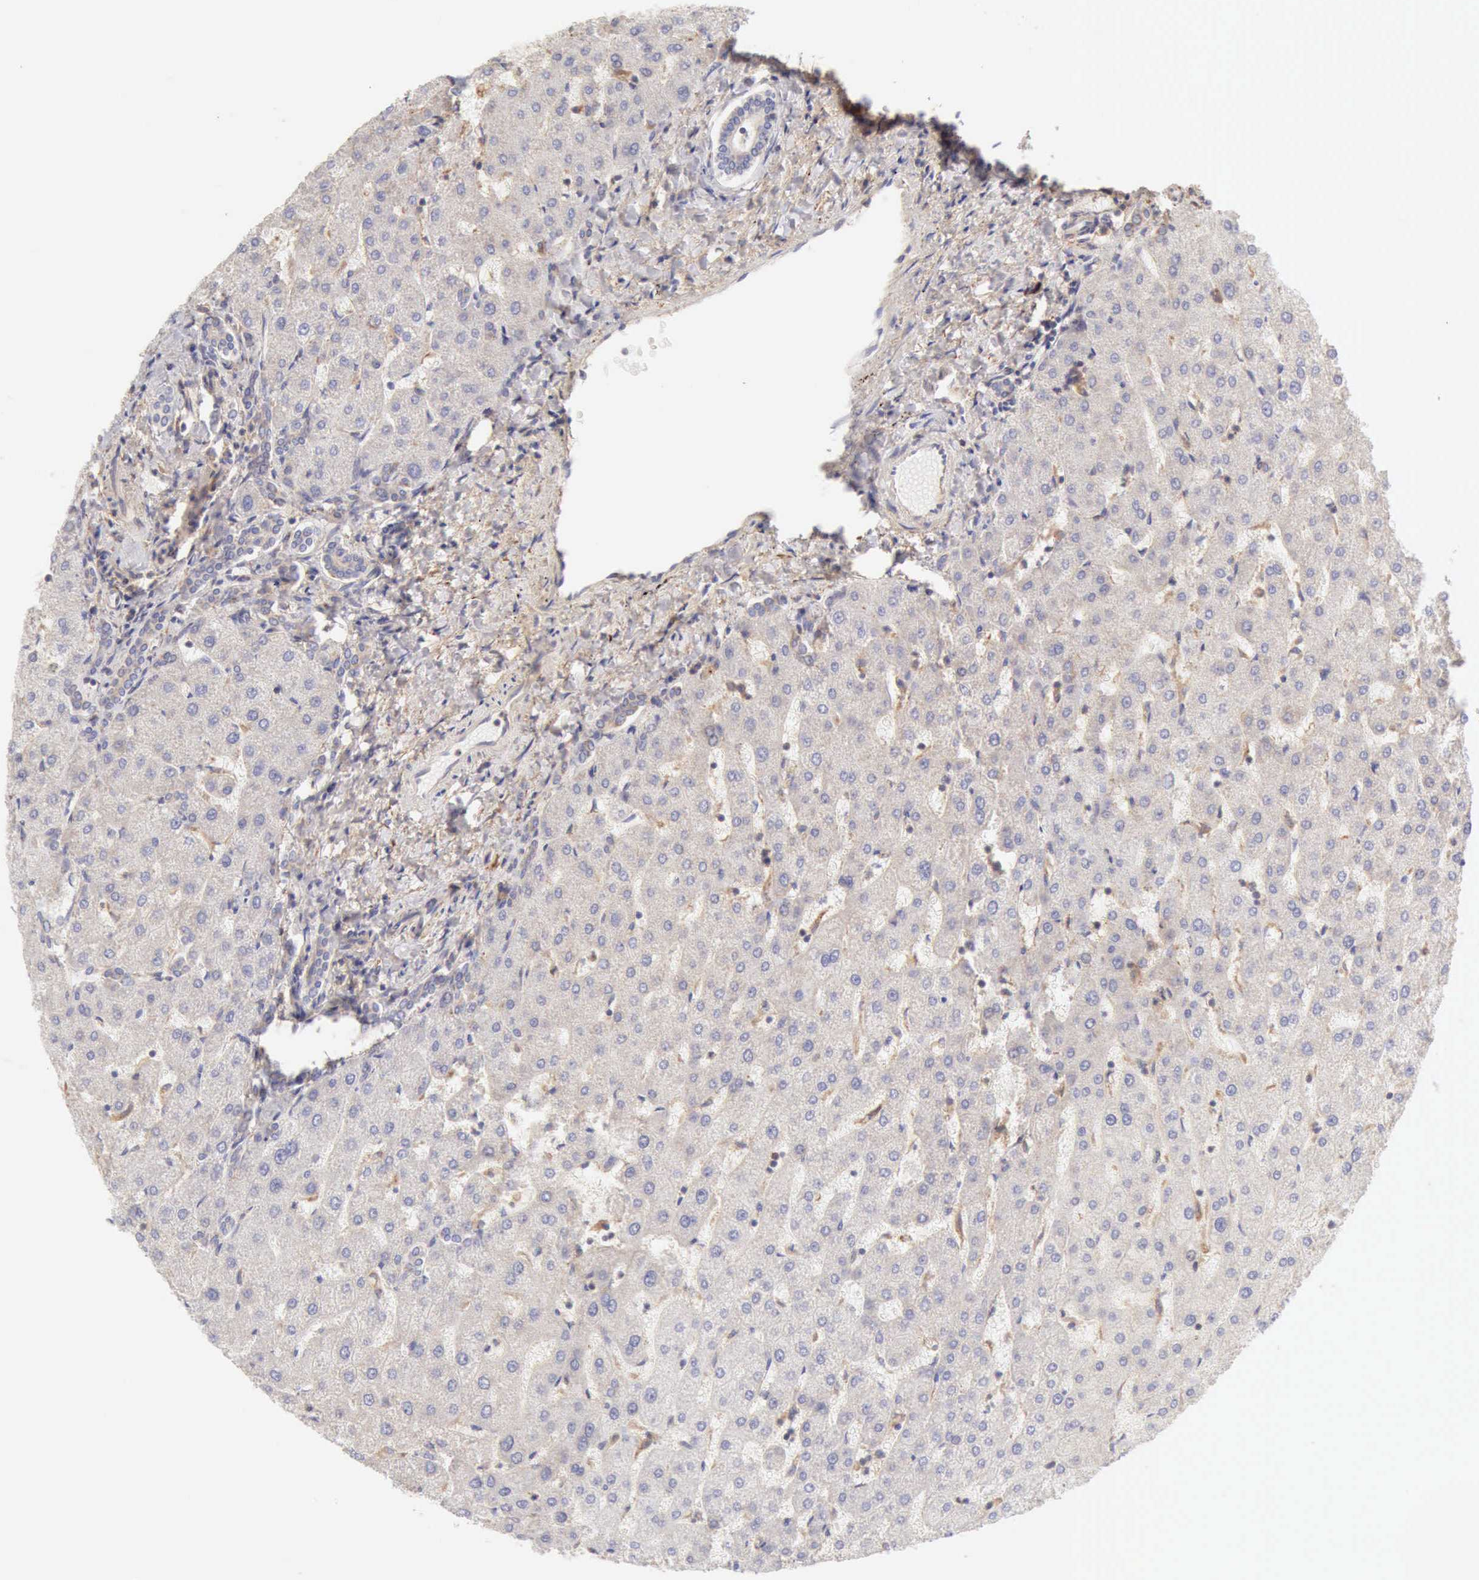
{"staining": {"intensity": "negative", "quantity": "none", "location": "none"}, "tissue": "liver", "cell_type": "Cholangiocytes", "image_type": "normal", "snomed": [{"axis": "morphology", "description": "Normal tissue, NOS"}, {"axis": "topography", "description": "Liver"}], "caption": "The histopathology image displays no significant positivity in cholangiocytes of liver.", "gene": "ARHGAP4", "patient": {"sex": "male", "age": 67}}